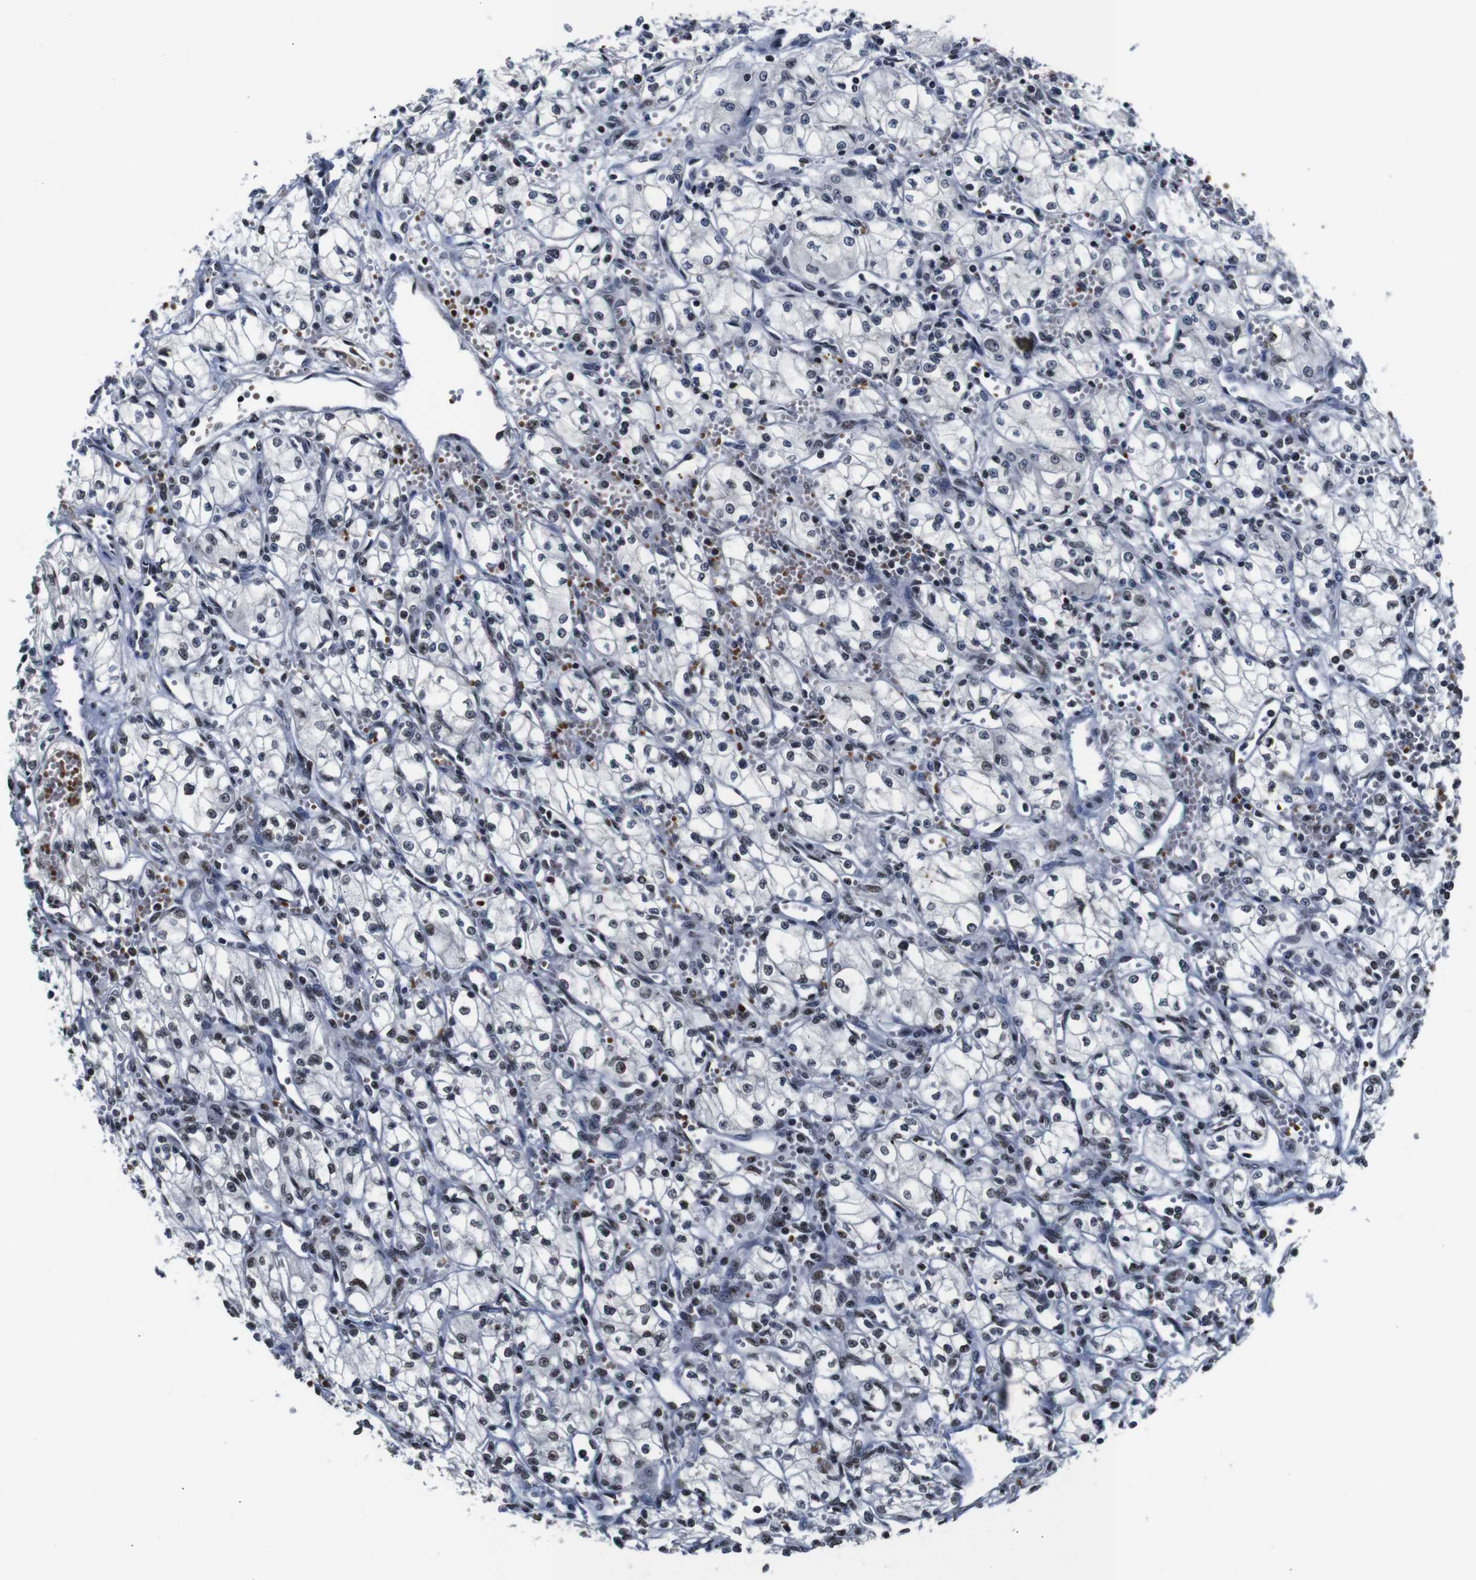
{"staining": {"intensity": "weak", "quantity": "25%-75%", "location": "nuclear"}, "tissue": "renal cancer", "cell_type": "Tumor cells", "image_type": "cancer", "snomed": [{"axis": "morphology", "description": "Normal tissue, NOS"}, {"axis": "morphology", "description": "Adenocarcinoma, NOS"}, {"axis": "topography", "description": "Kidney"}], "caption": "A brown stain highlights weak nuclear staining of a protein in human adenocarcinoma (renal) tumor cells.", "gene": "ILDR2", "patient": {"sex": "male", "age": 59}}